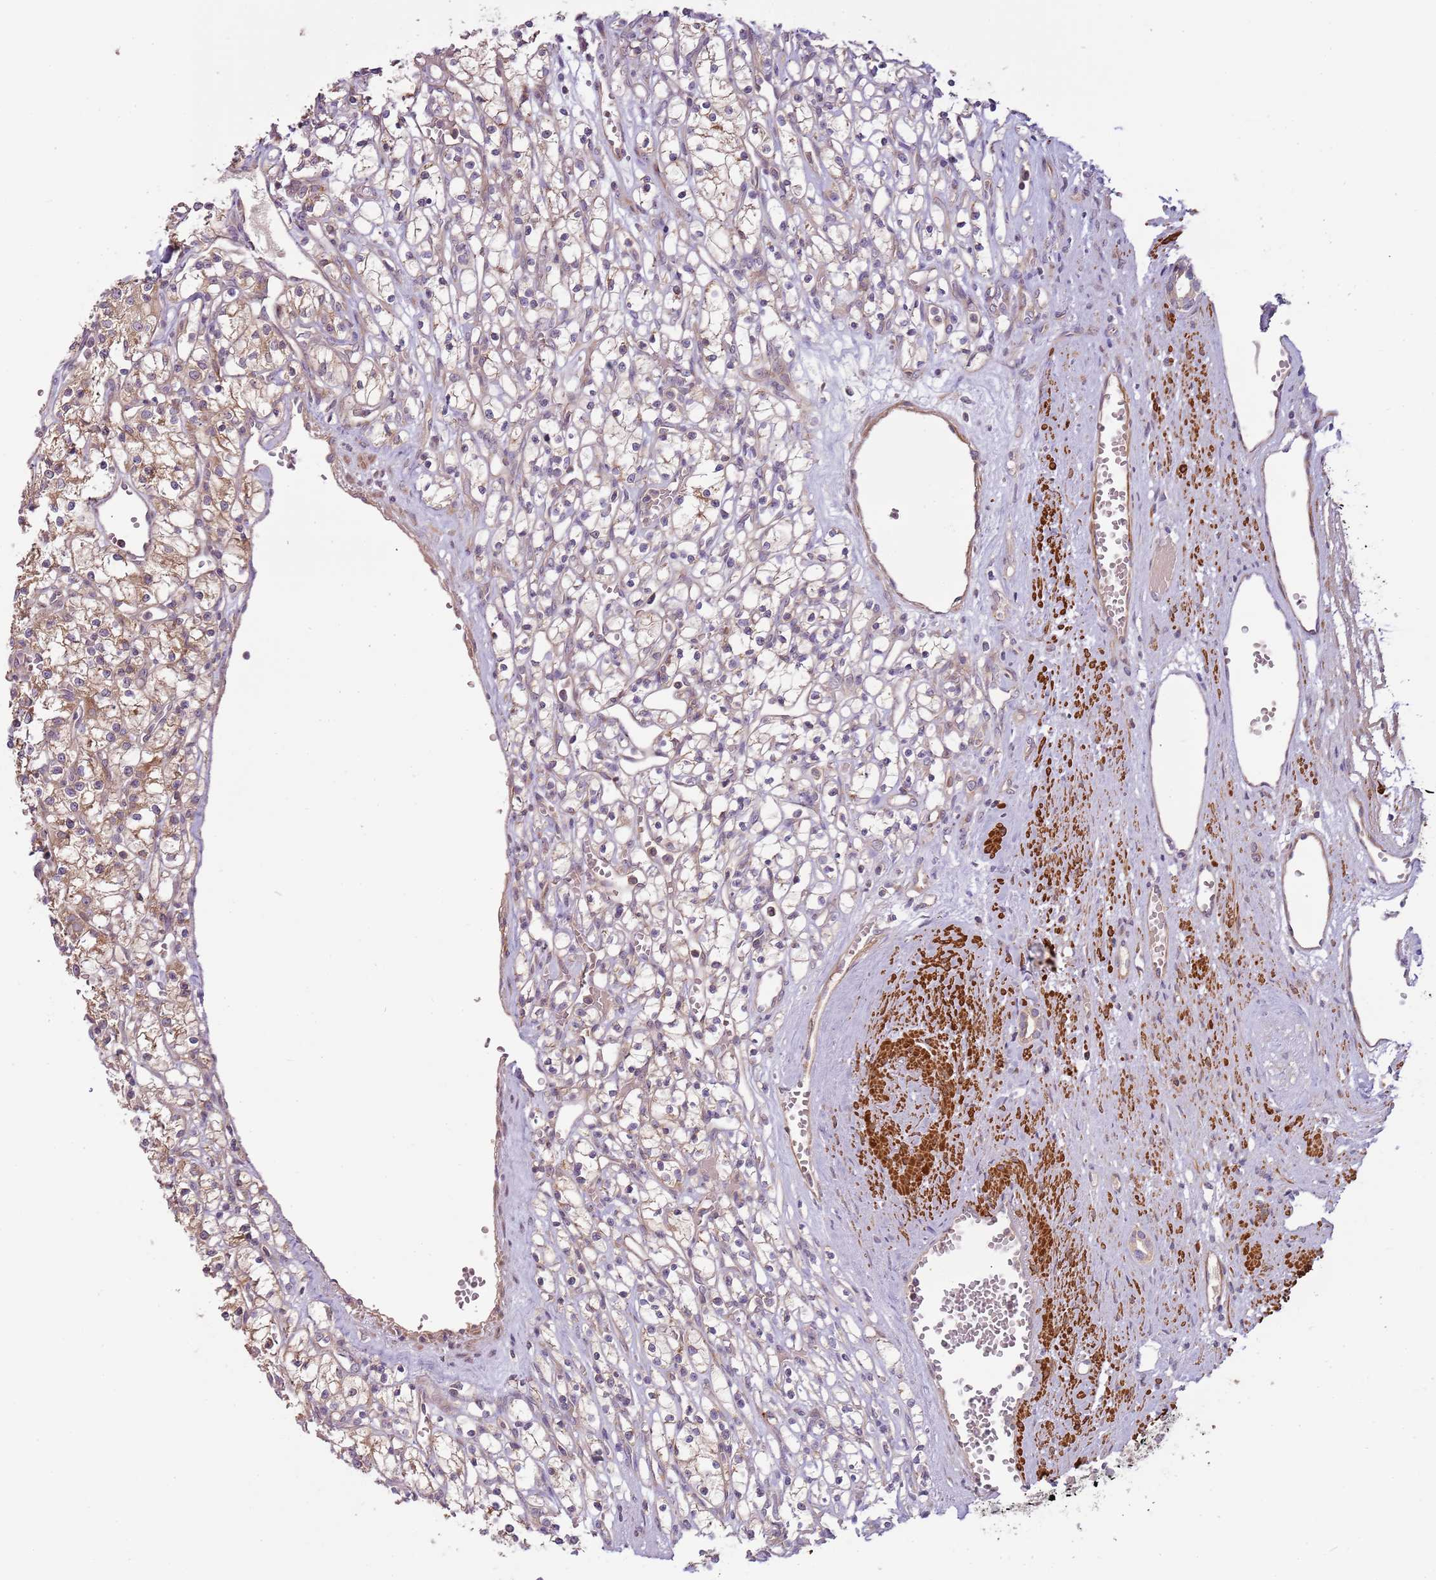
{"staining": {"intensity": "weak", "quantity": ">75%", "location": "cytoplasmic/membranous"}, "tissue": "renal cancer", "cell_type": "Tumor cells", "image_type": "cancer", "snomed": [{"axis": "morphology", "description": "Adenocarcinoma, NOS"}, {"axis": "topography", "description": "Kidney"}], "caption": "Protein analysis of adenocarcinoma (renal) tissue exhibits weak cytoplasmic/membranous positivity in about >75% of tumor cells.", "gene": "RNF128", "patient": {"sex": "female", "age": 59}}